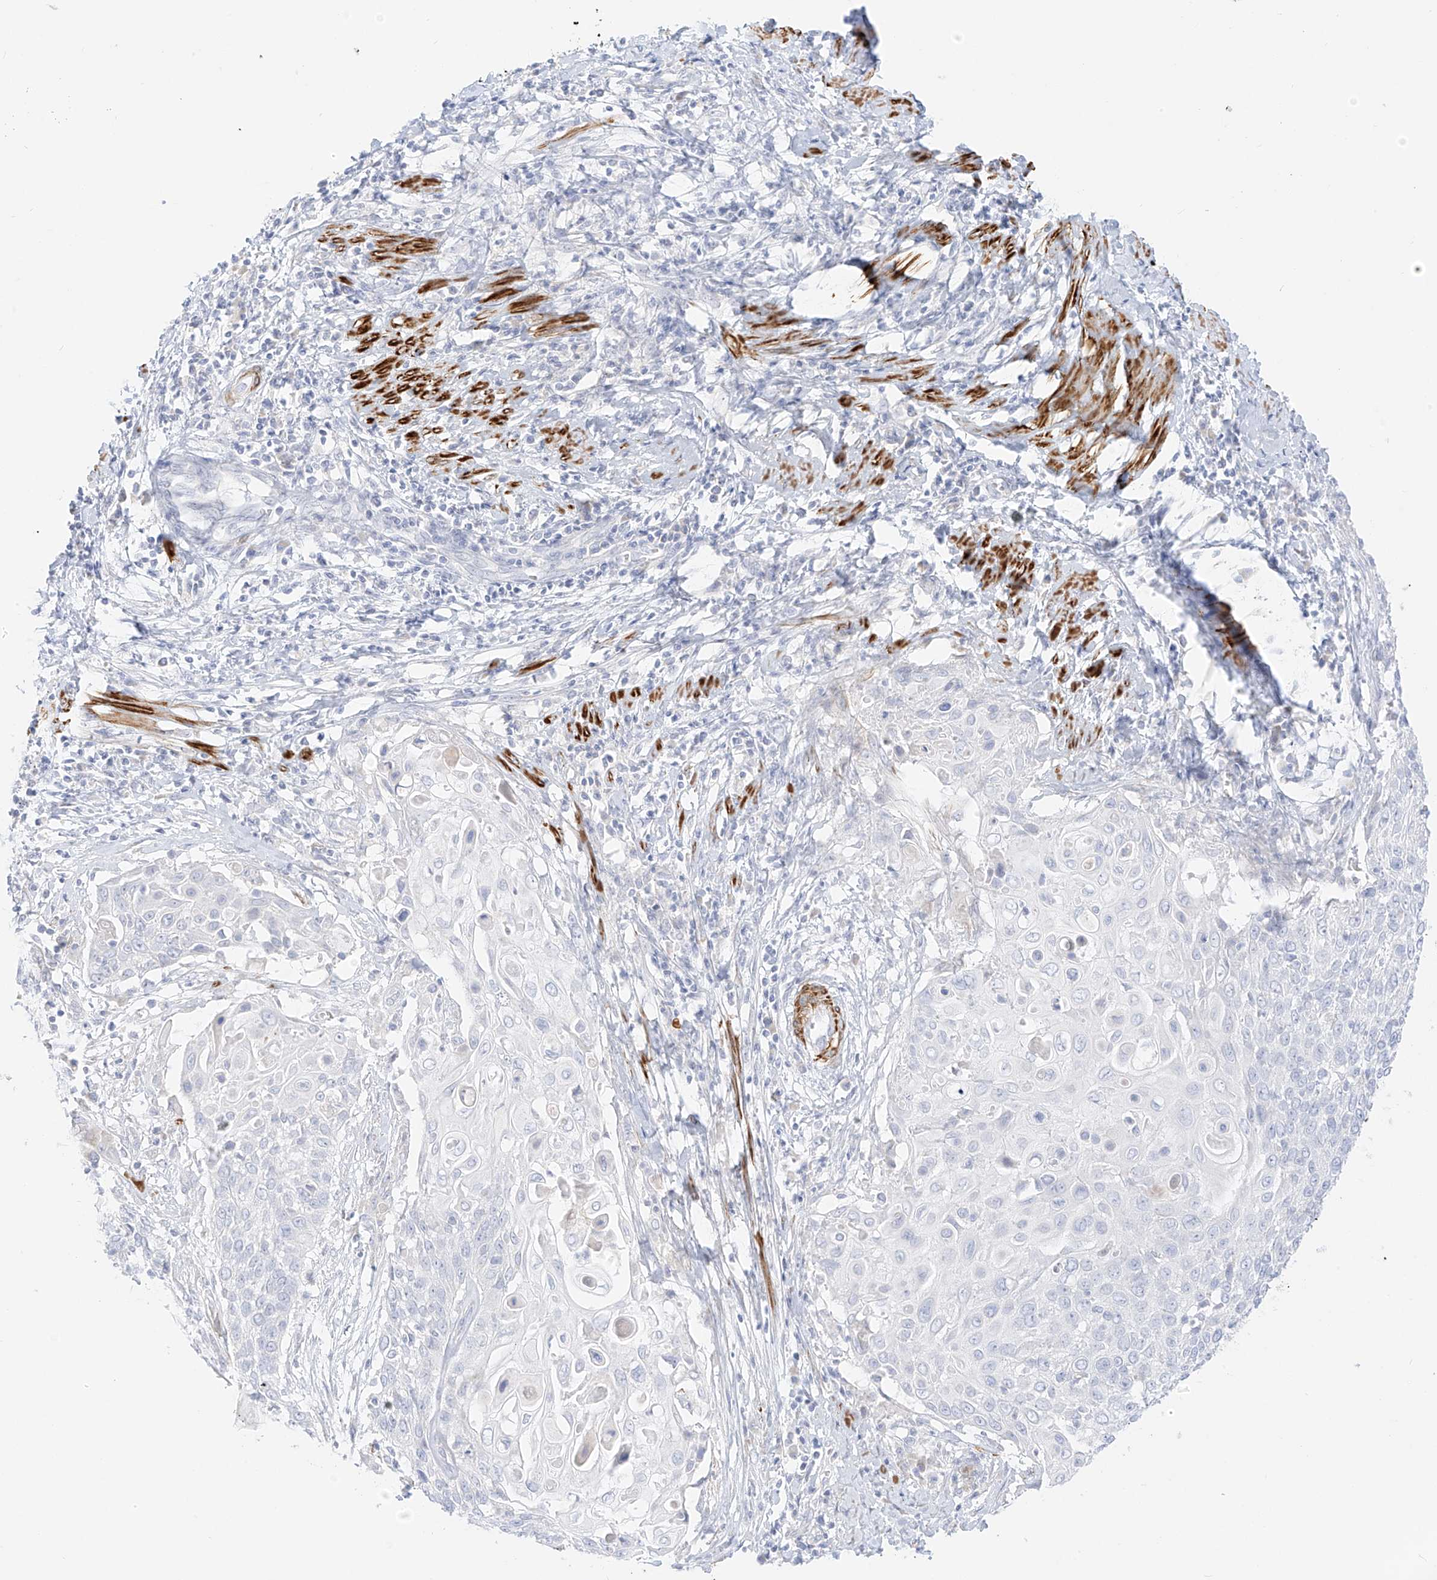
{"staining": {"intensity": "negative", "quantity": "none", "location": "none"}, "tissue": "cervical cancer", "cell_type": "Tumor cells", "image_type": "cancer", "snomed": [{"axis": "morphology", "description": "Squamous cell carcinoma, NOS"}, {"axis": "topography", "description": "Cervix"}], "caption": "Tumor cells are negative for protein expression in human cervical cancer.", "gene": "ST3GAL5", "patient": {"sex": "female", "age": 39}}